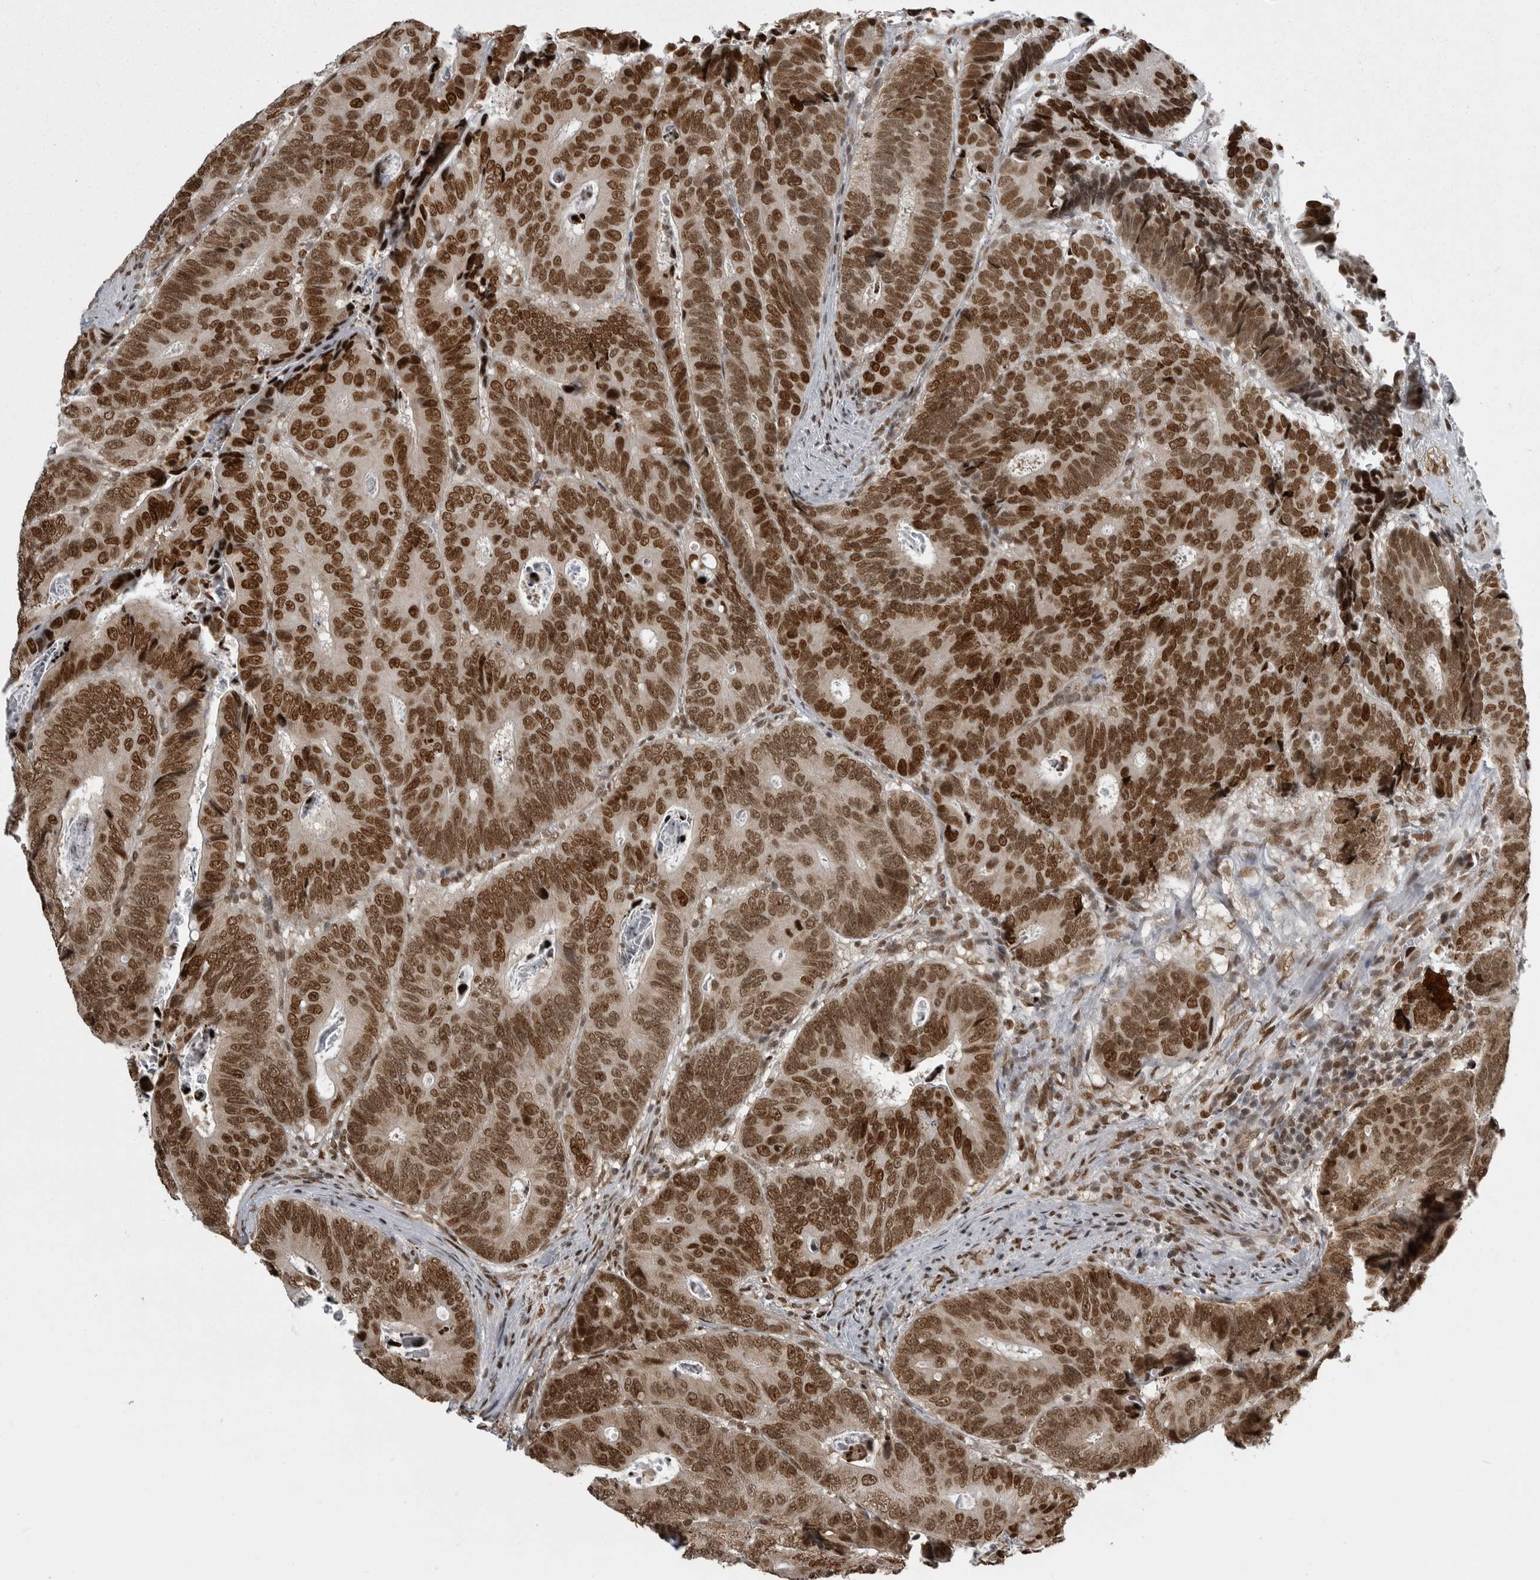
{"staining": {"intensity": "strong", "quantity": ">75%", "location": "nuclear"}, "tissue": "colorectal cancer", "cell_type": "Tumor cells", "image_type": "cancer", "snomed": [{"axis": "morphology", "description": "Inflammation, NOS"}, {"axis": "morphology", "description": "Adenocarcinoma, NOS"}, {"axis": "topography", "description": "Colon"}], "caption": "Brown immunohistochemical staining in colorectal cancer (adenocarcinoma) reveals strong nuclear positivity in approximately >75% of tumor cells.", "gene": "YAF2", "patient": {"sex": "male", "age": 72}}